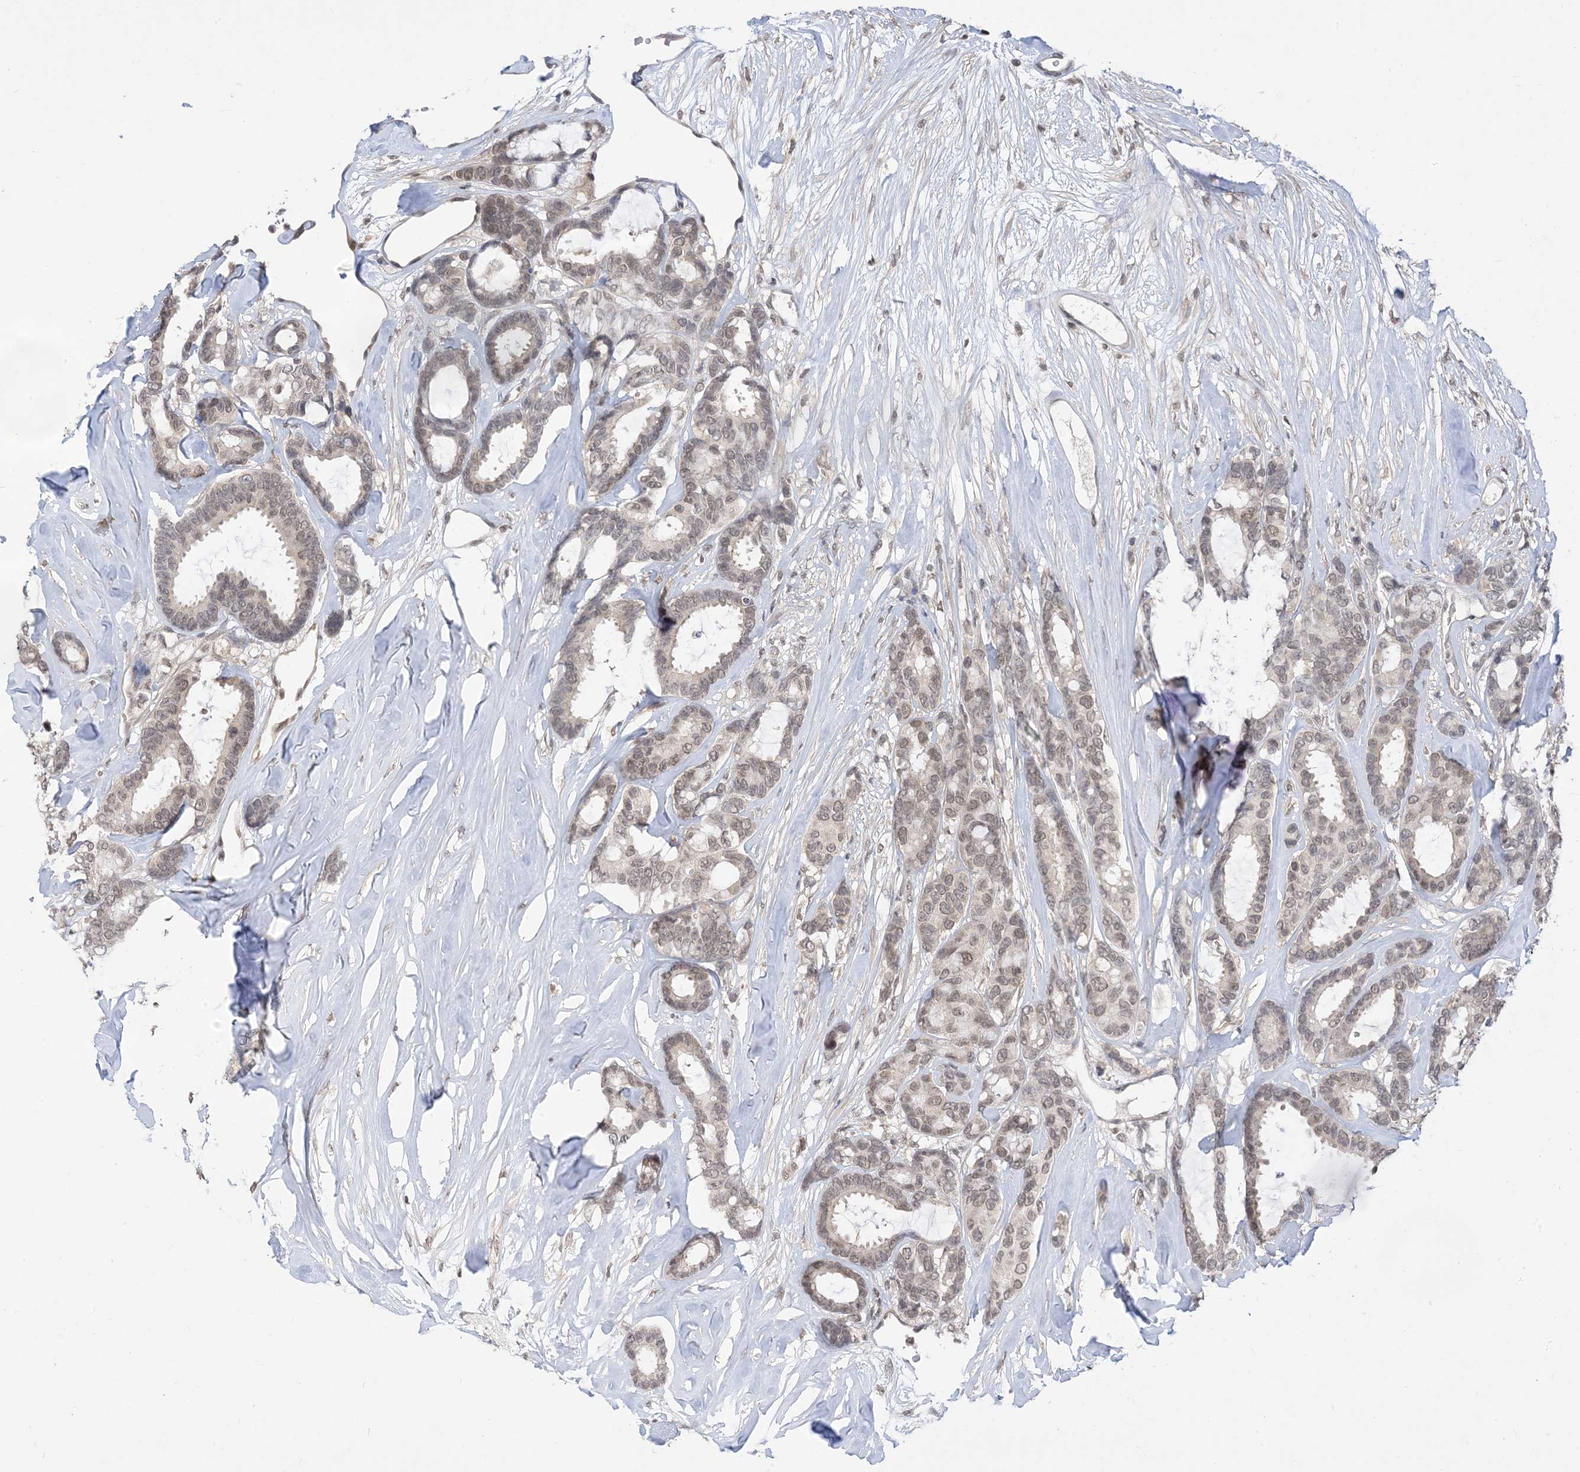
{"staining": {"intensity": "weak", "quantity": ">75%", "location": "nuclear"}, "tissue": "breast cancer", "cell_type": "Tumor cells", "image_type": "cancer", "snomed": [{"axis": "morphology", "description": "Duct carcinoma"}, {"axis": "topography", "description": "Breast"}], "caption": "Breast intraductal carcinoma stained for a protein exhibits weak nuclear positivity in tumor cells.", "gene": "RANBP9", "patient": {"sex": "female", "age": 87}}